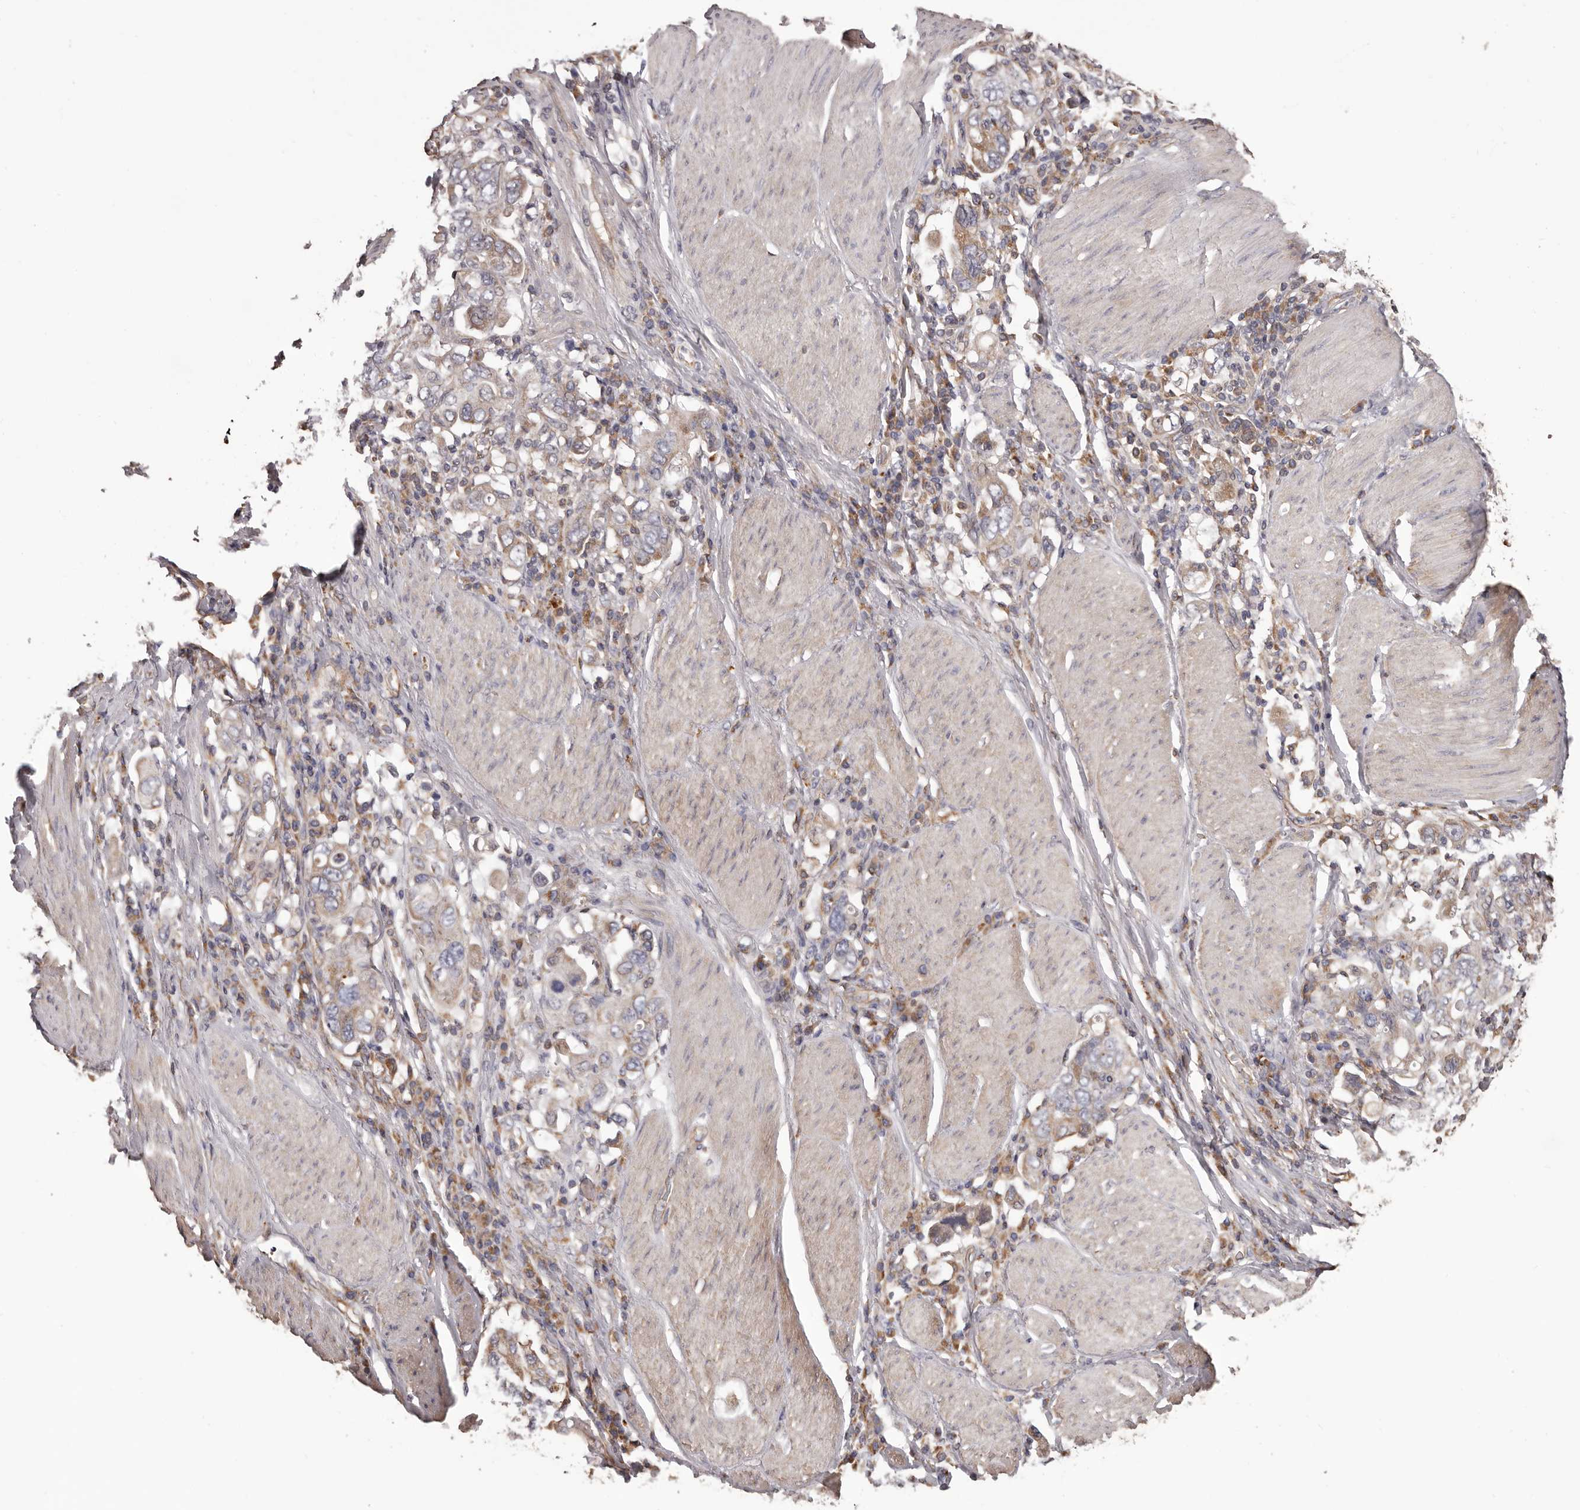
{"staining": {"intensity": "weak", "quantity": "25%-75%", "location": "cytoplasmic/membranous"}, "tissue": "stomach cancer", "cell_type": "Tumor cells", "image_type": "cancer", "snomed": [{"axis": "morphology", "description": "Adenocarcinoma, NOS"}, {"axis": "topography", "description": "Stomach, upper"}], "caption": "The histopathology image demonstrates staining of stomach cancer (adenocarcinoma), revealing weak cytoplasmic/membranous protein expression (brown color) within tumor cells.", "gene": "CEP104", "patient": {"sex": "male", "age": 62}}